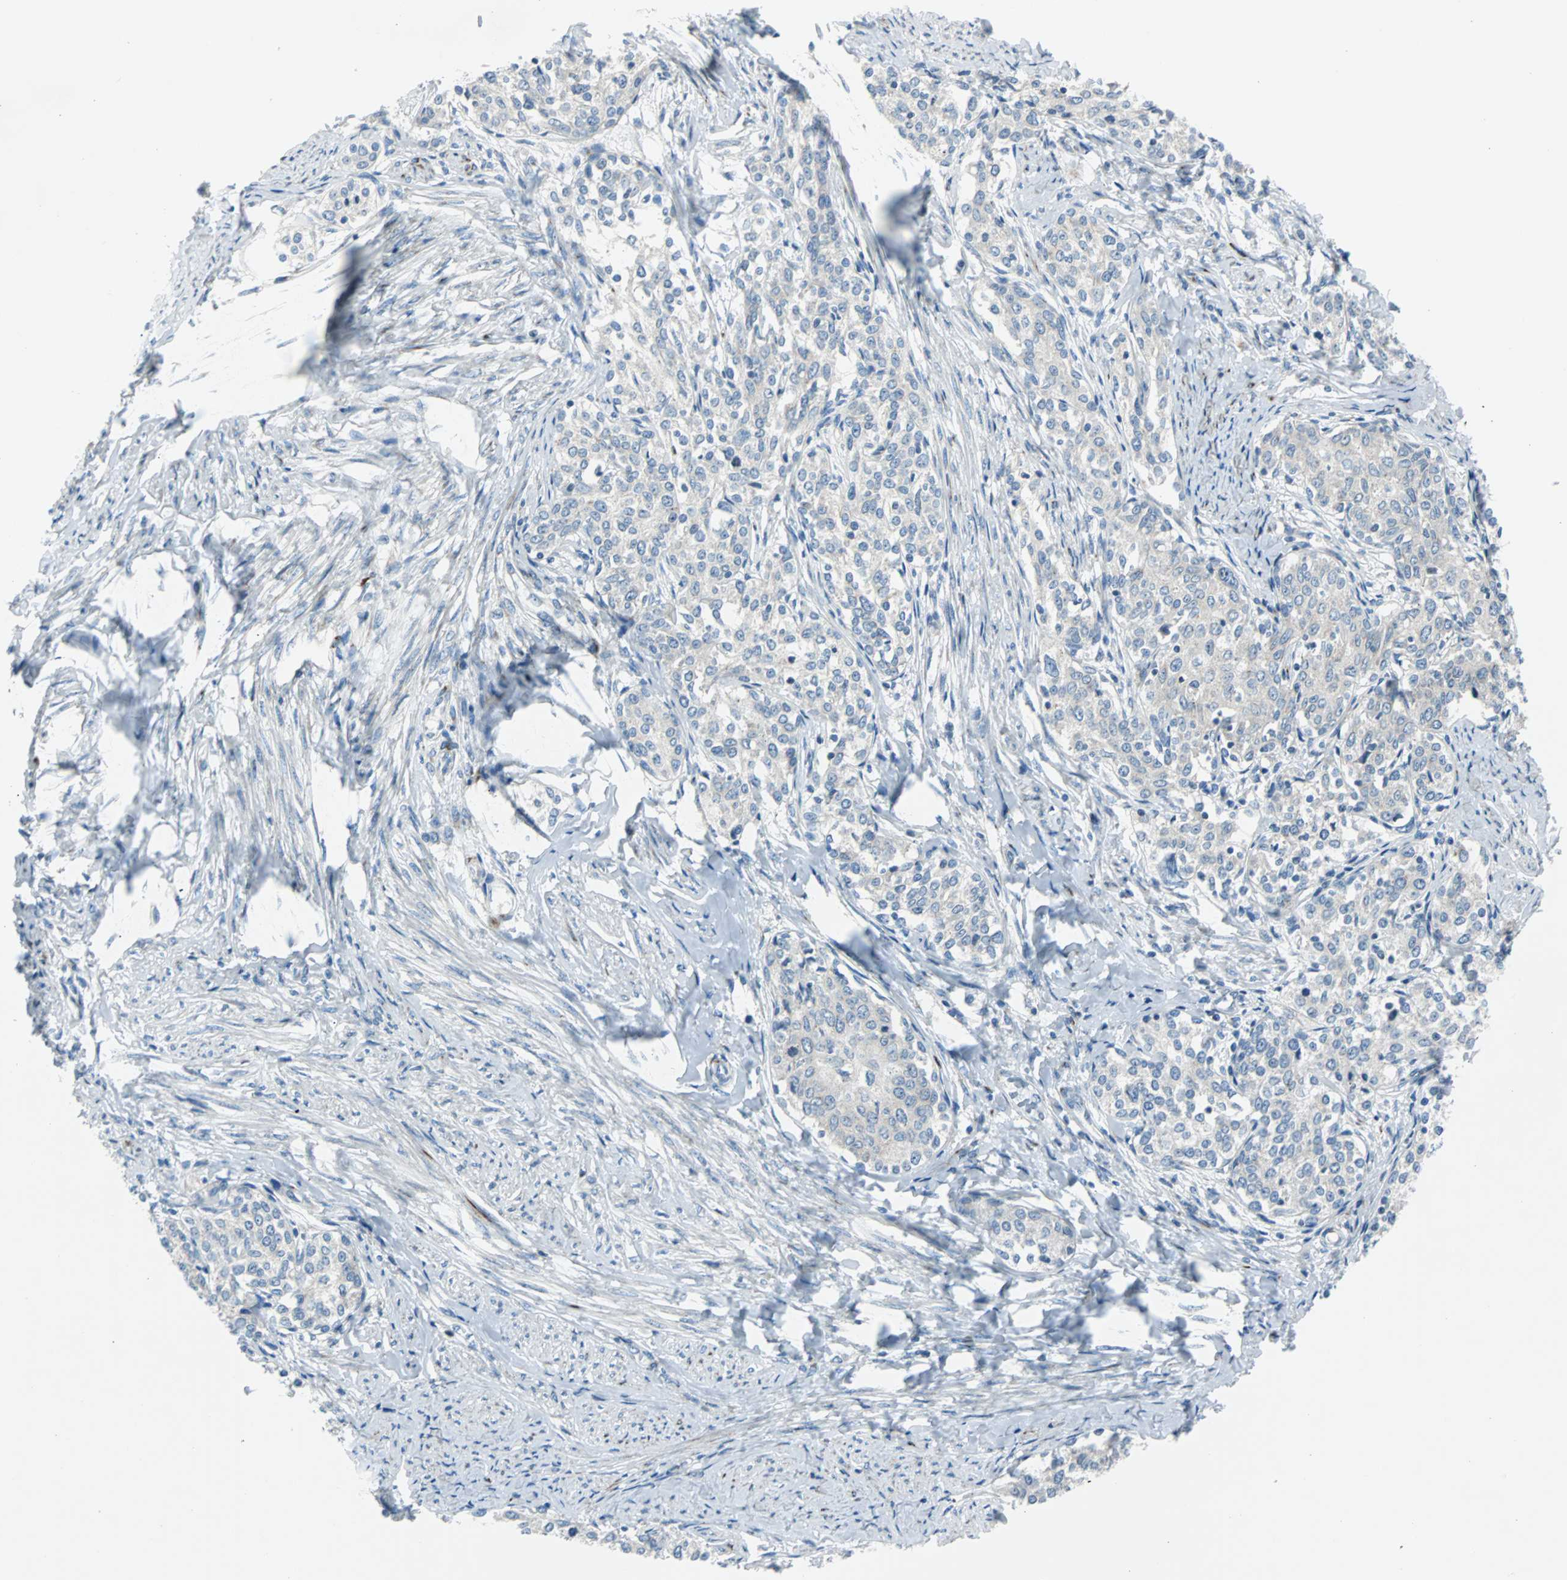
{"staining": {"intensity": "negative", "quantity": "none", "location": "none"}, "tissue": "cervical cancer", "cell_type": "Tumor cells", "image_type": "cancer", "snomed": [{"axis": "morphology", "description": "Squamous cell carcinoma, NOS"}, {"axis": "morphology", "description": "Adenocarcinoma, NOS"}, {"axis": "topography", "description": "Cervix"}], "caption": "Tumor cells are negative for protein expression in human cervical cancer.", "gene": "BBC3", "patient": {"sex": "female", "age": 52}}